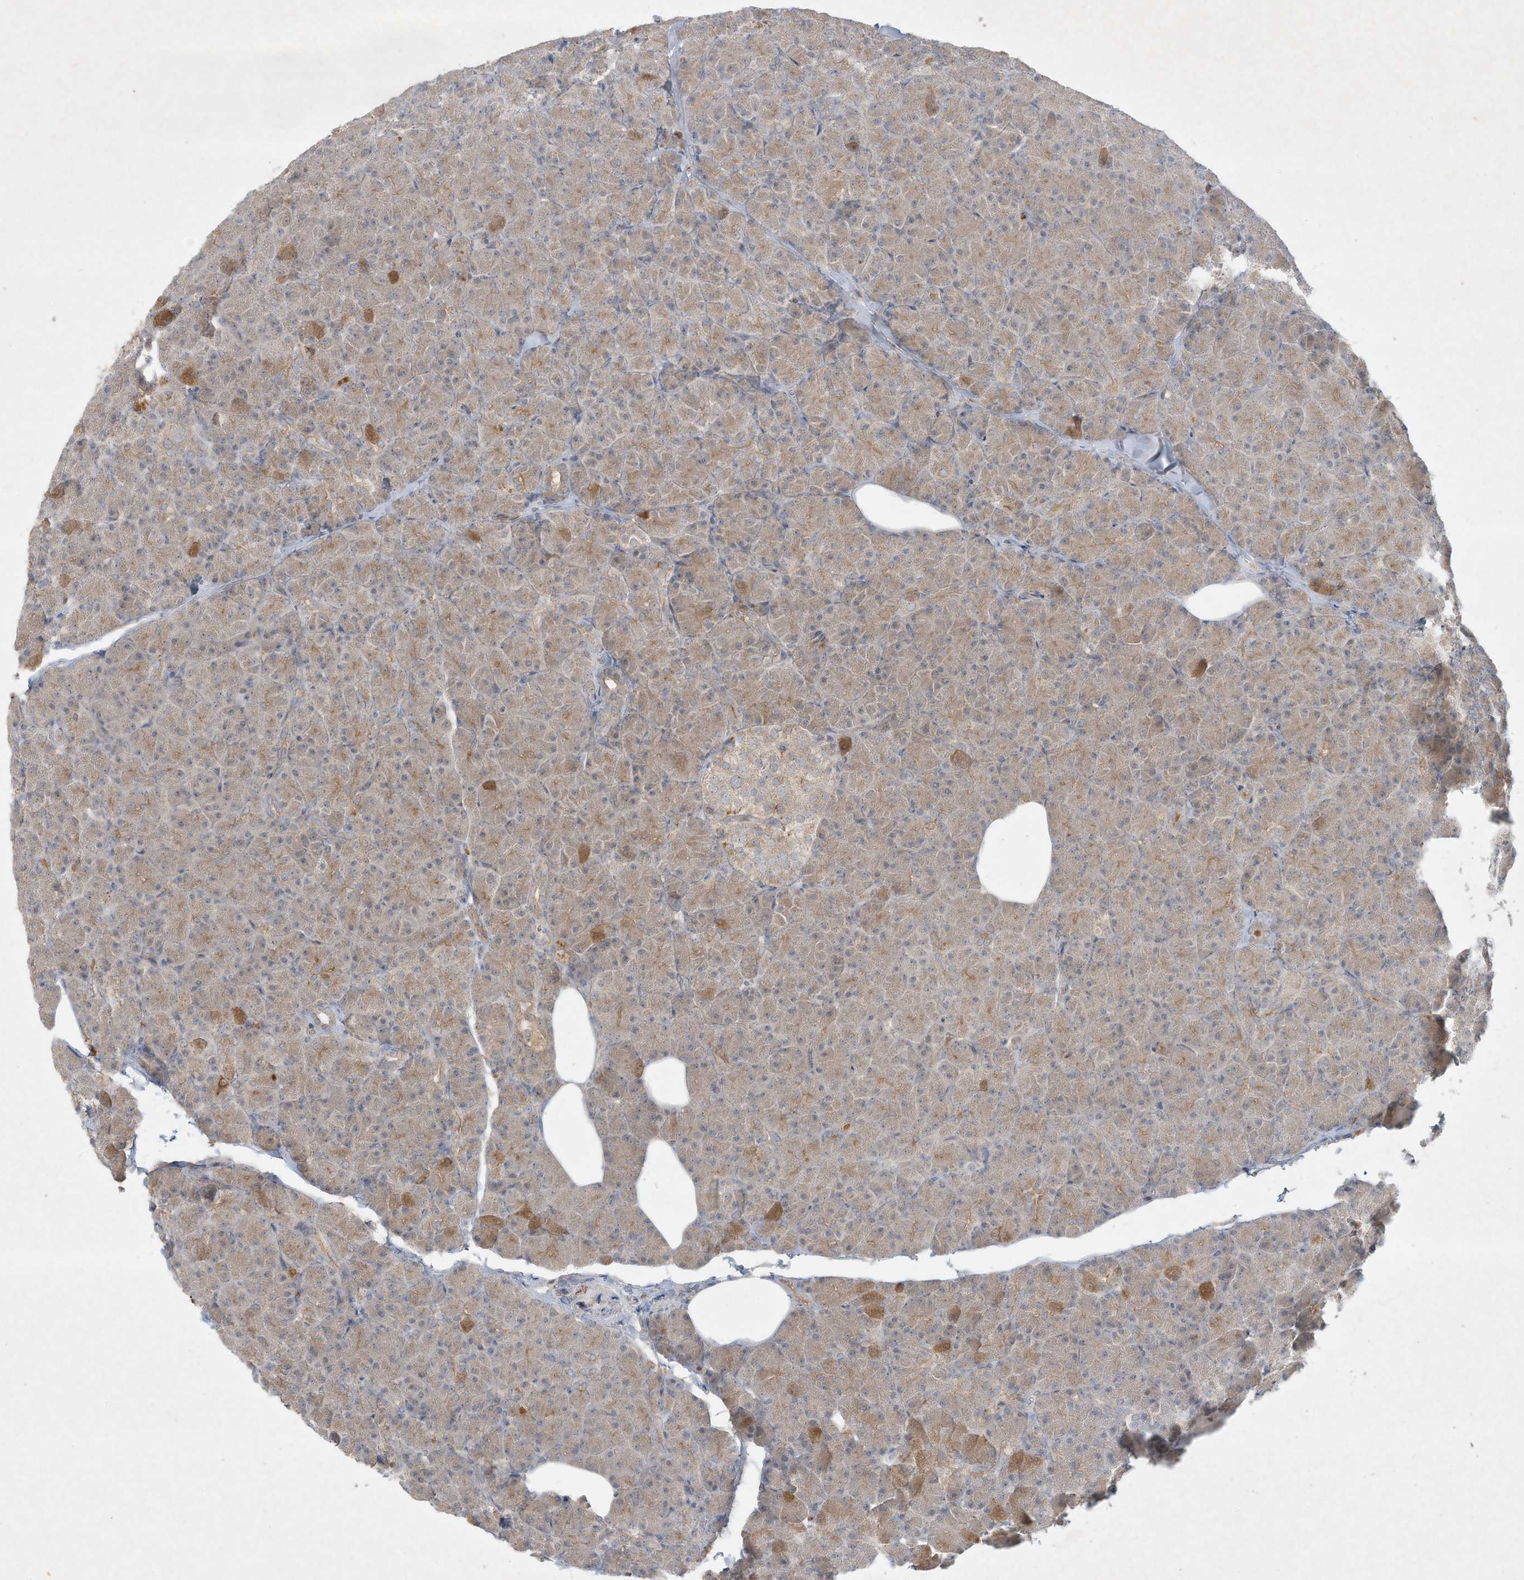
{"staining": {"intensity": "moderate", "quantity": ">75%", "location": "cytoplasmic/membranous"}, "tissue": "pancreas", "cell_type": "Exocrine glandular cells", "image_type": "normal", "snomed": [{"axis": "morphology", "description": "Normal tissue, NOS"}, {"axis": "topography", "description": "Pancreas"}], "caption": "High-magnification brightfield microscopy of normal pancreas stained with DAB (brown) and counterstained with hematoxylin (blue). exocrine glandular cells exhibit moderate cytoplasmic/membranous expression is present in approximately>75% of cells.", "gene": "FETUB", "patient": {"sex": "female", "age": 43}}